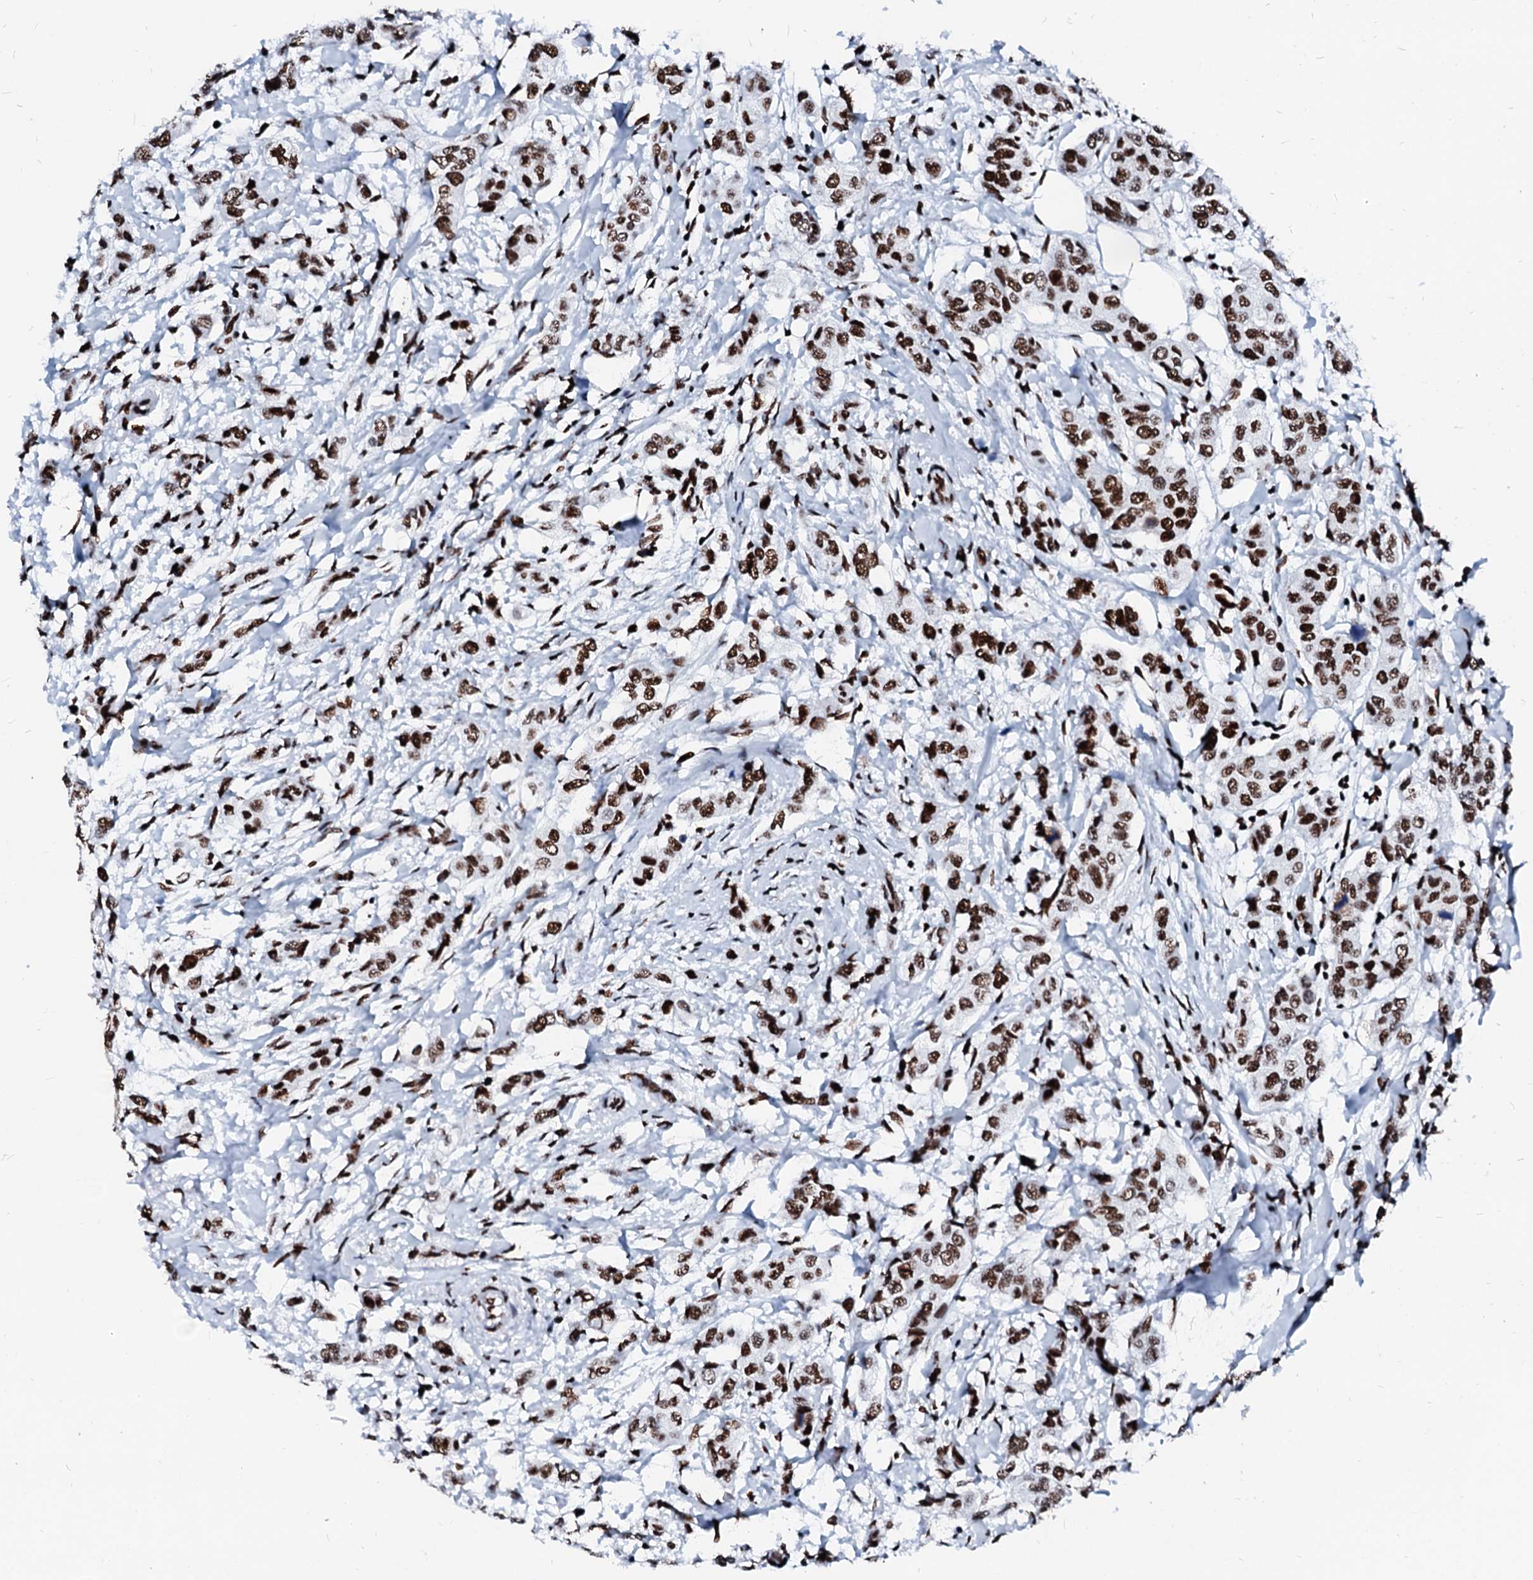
{"staining": {"intensity": "strong", "quantity": ">75%", "location": "nuclear"}, "tissue": "breast cancer", "cell_type": "Tumor cells", "image_type": "cancer", "snomed": [{"axis": "morphology", "description": "Lobular carcinoma"}, {"axis": "topography", "description": "Breast"}], "caption": "A high amount of strong nuclear expression is present in approximately >75% of tumor cells in breast lobular carcinoma tissue. The protein is stained brown, and the nuclei are stained in blue (DAB IHC with brightfield microscopy, high magnification).", "gene": "RALY", "patient": {"sex": "female", "age": 51}}